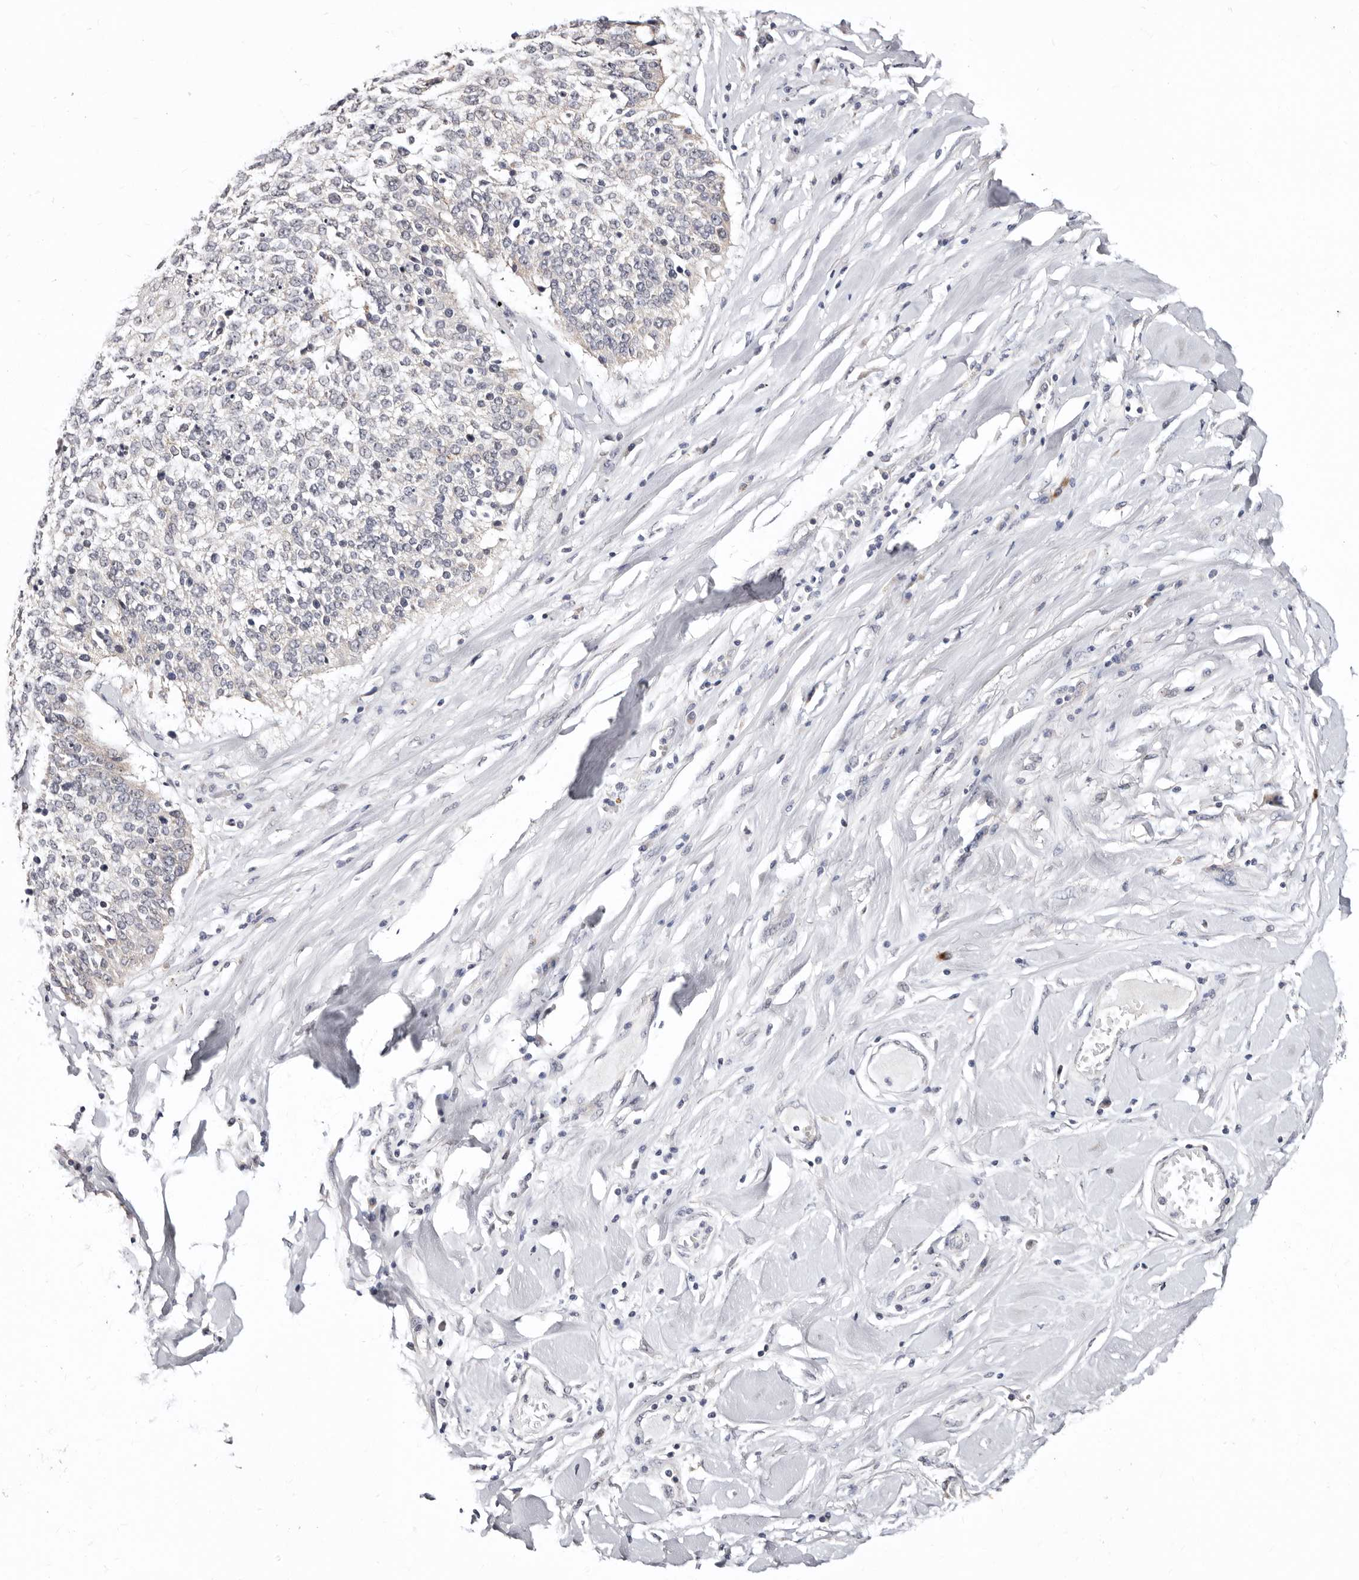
{"staining": {"intensity": "negative", "quantity": "none", "location": "none"}, "tissue": "lung cancer", "cell_type": "Tumor cells", "image_type": "cancer", "snomed": [{"axis": "morphology", "description": "Normal tissue, NOS"}, {"axis": "morphology", "description": "Squamous cell carcinoma, NOS"}, {"axis": "topography", "description": "Cartilage tissue"}, {"axis": "topography", "description": "Bronchus"}, {"axis": "topography", "description": "Lung"}, {"axis": "topography", "description": "Peripheral nerve tissue"}], "caption": "IHC of squamous cell carcinoma (lung) shows no expression in tumor cells.", "gene": "KLHL4", "patient": {"sex": "female", "age": 49}}